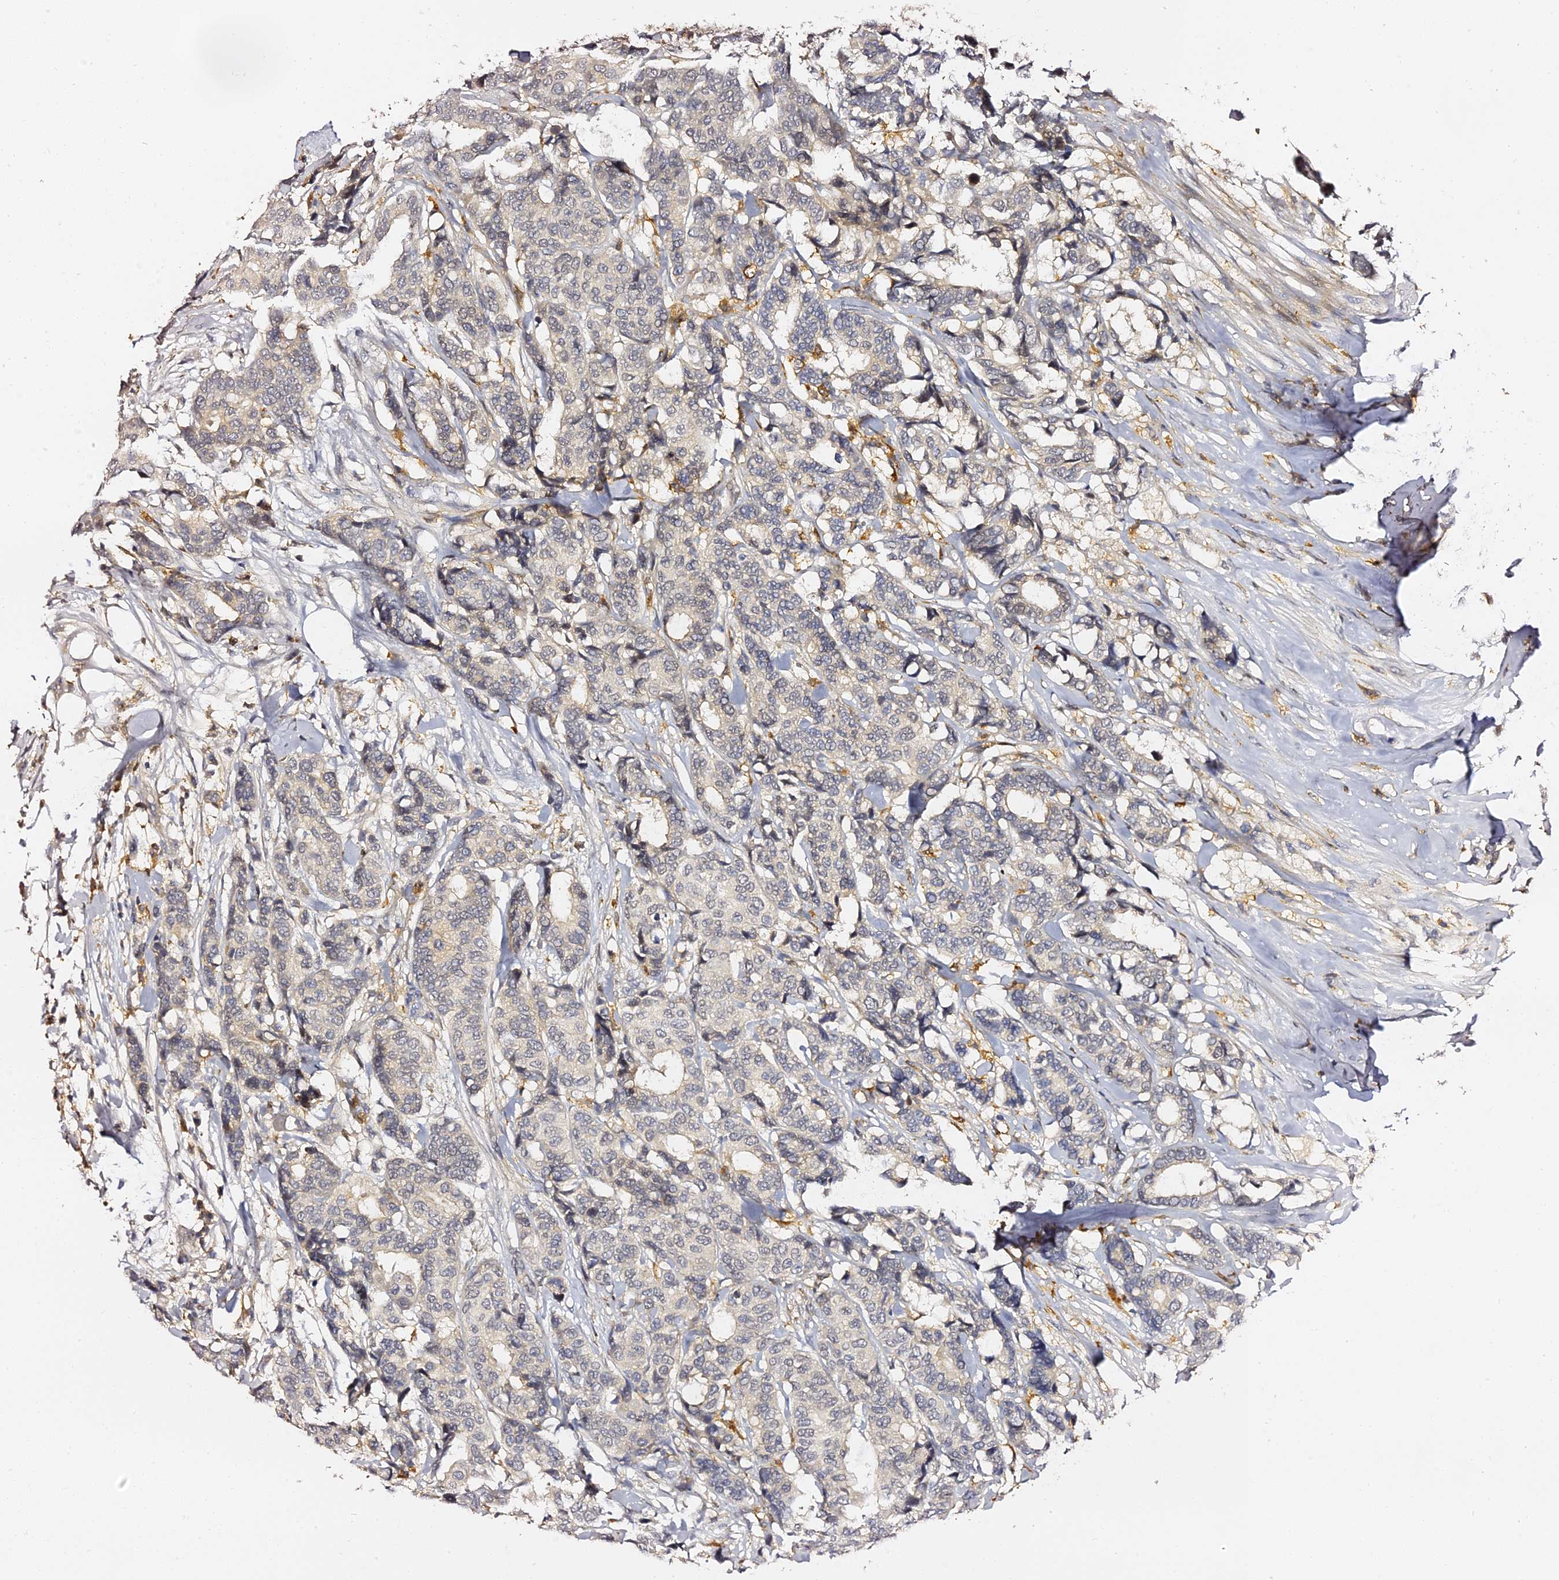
{"staining": {"intensity": "negative", "quantity": "none", "location": "none"}, "tissue": "breast cancer", "cell_type": "Tumor cells", "image_type": "cancer", "snomed": [{"axis": "morphology", "description": "Duct carcinoma"}, {"axis": "topography", "description": "Breast"}], "caption": "Immunohistochemical staining of breast cancer (intraductal carcinoma) reveals no significant positivity in tumor cells.", "gene": "IL4I1", "patient": {"sex": "female", "age": 87}}